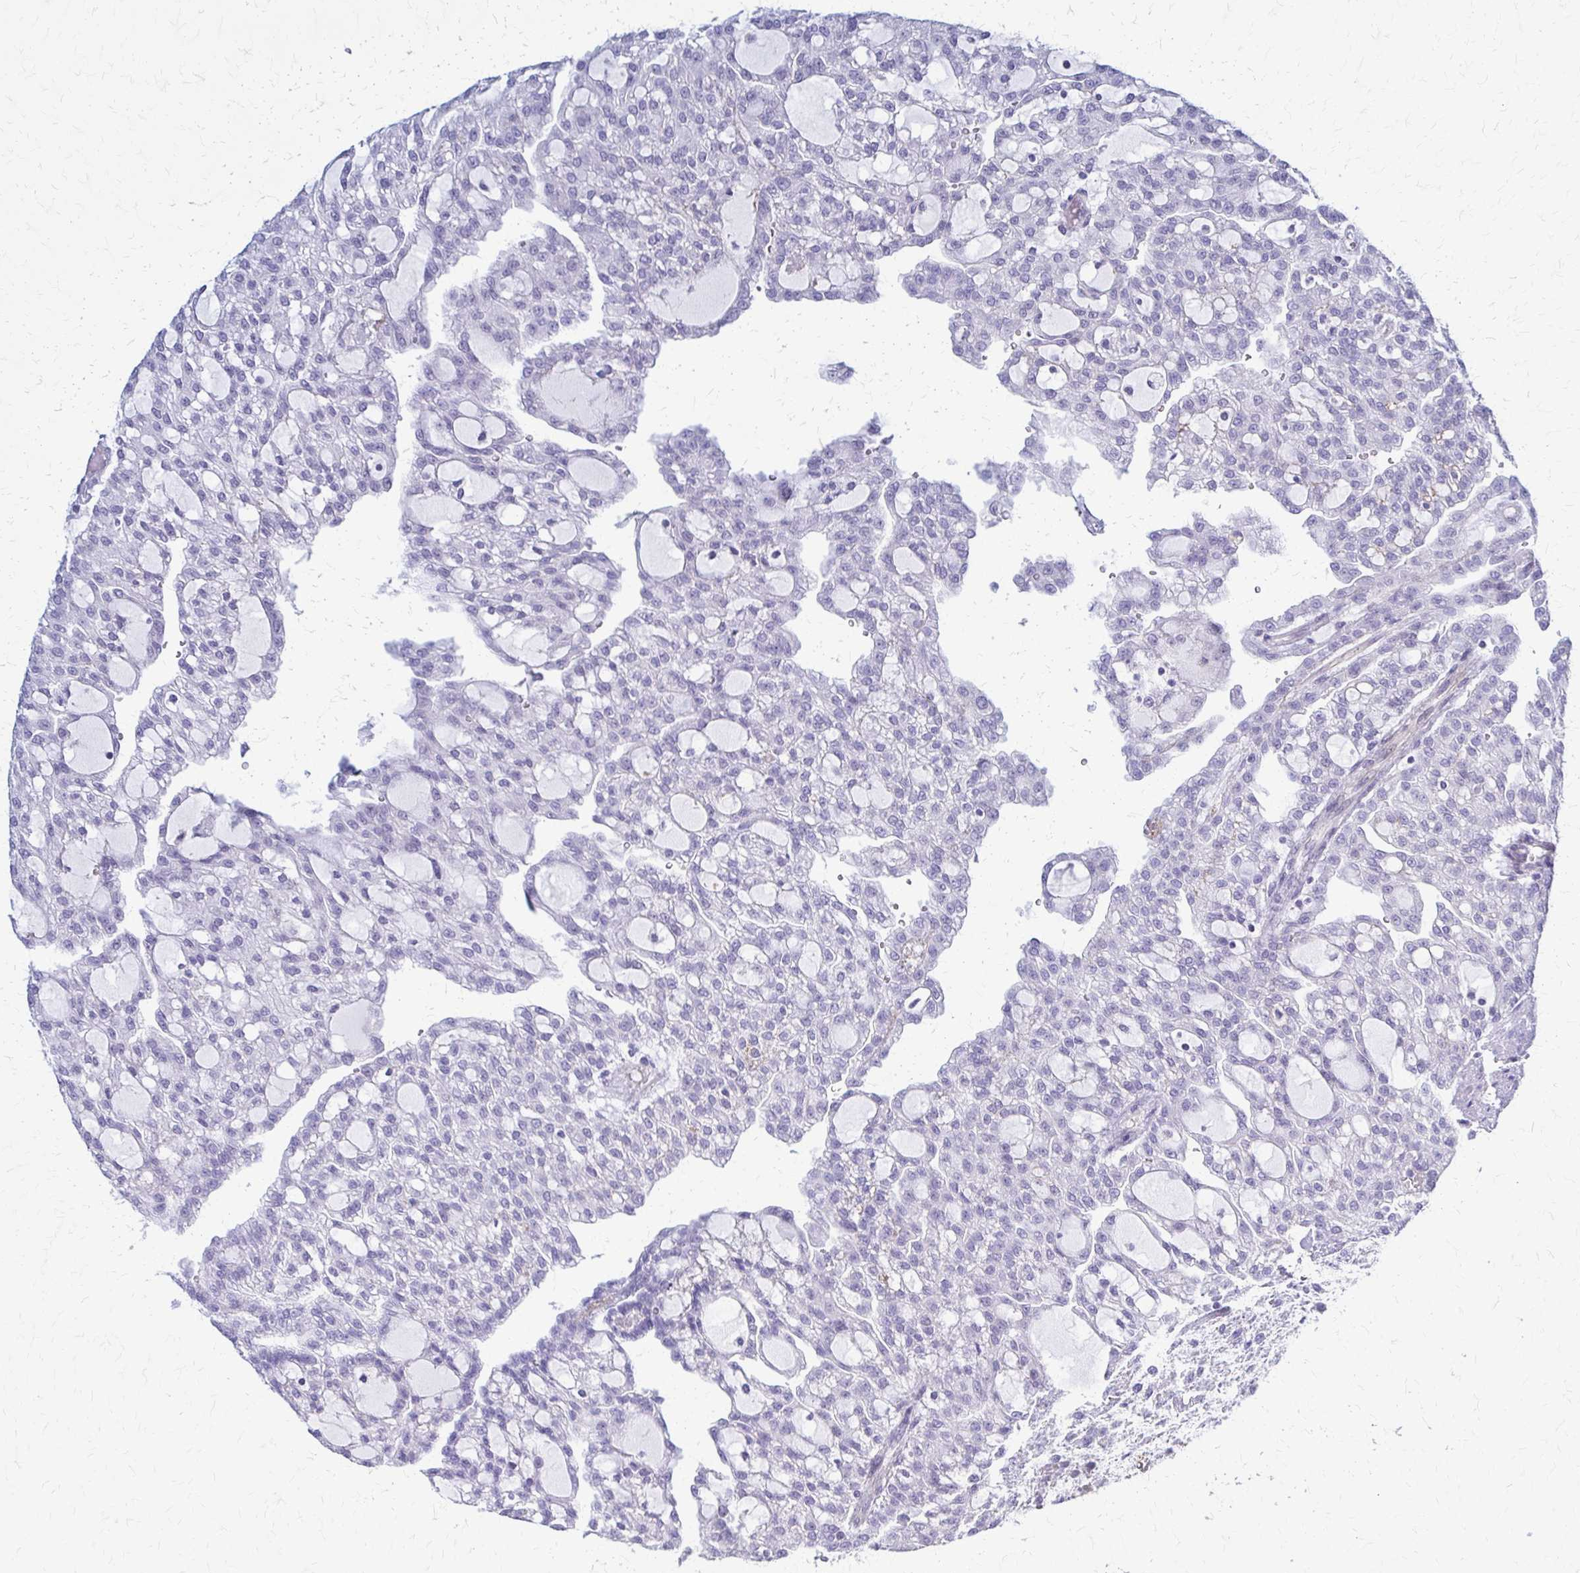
{"staining": {"intensity": "negative", "quantity": "none", "location": "none"}, "tissue": "renal cancer", "cell_type": "Tumor cells", "image_type": "cancer", "snomed": [{"axis": "morphology", "description": "Adenocarcinoma, NOS"}, {"axis": "topography", "description": "Kidney"}], "caption": "Tumor cells show no significant positivity in adenocarcinoma (renal).", "gene": "RHOBTB2", "patient": {"sex": "male", "age": 63}}